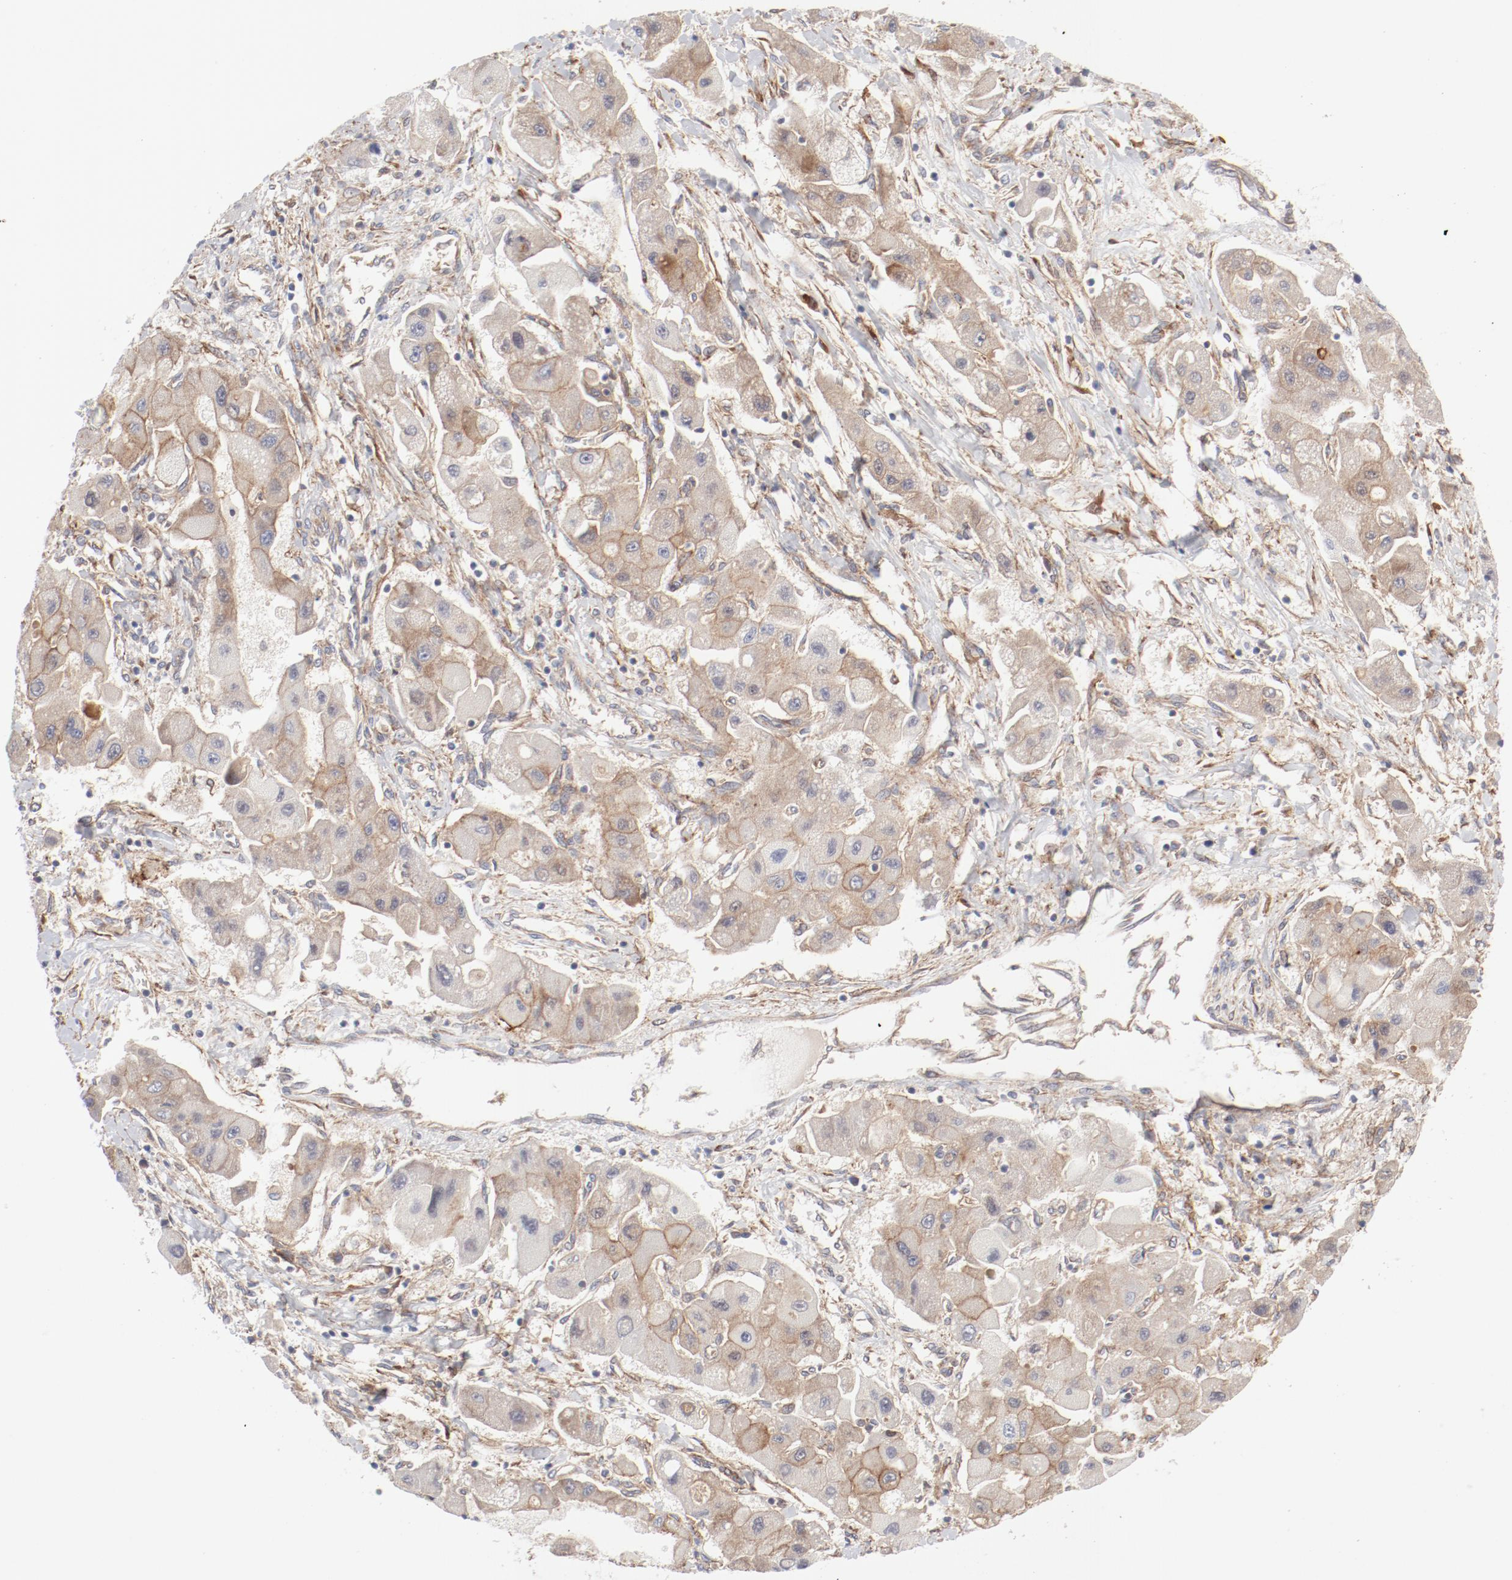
{"staining": {"intensity": "weak", "quantity": "25%-75%", "location": "cytoplasmic/membranous"}, "tissue": "liver cancer", "cell_type": "Tumor cells", "image_type": "cancer", "snomed": [{"axis": "morphology", "description": "Carcinoma, Hepatocellular, NOS"}, {"axis": "topography", "description": "Liver"}], "caption": "Hepatocellular carcinoma (liver) stained with a brown dye exhibits weak cytoplasmic/membranous positive expression in about 25%-75% of tumor cells.", "gene": "AP2A1", "patient": {"sex": "male", "age": 24}}